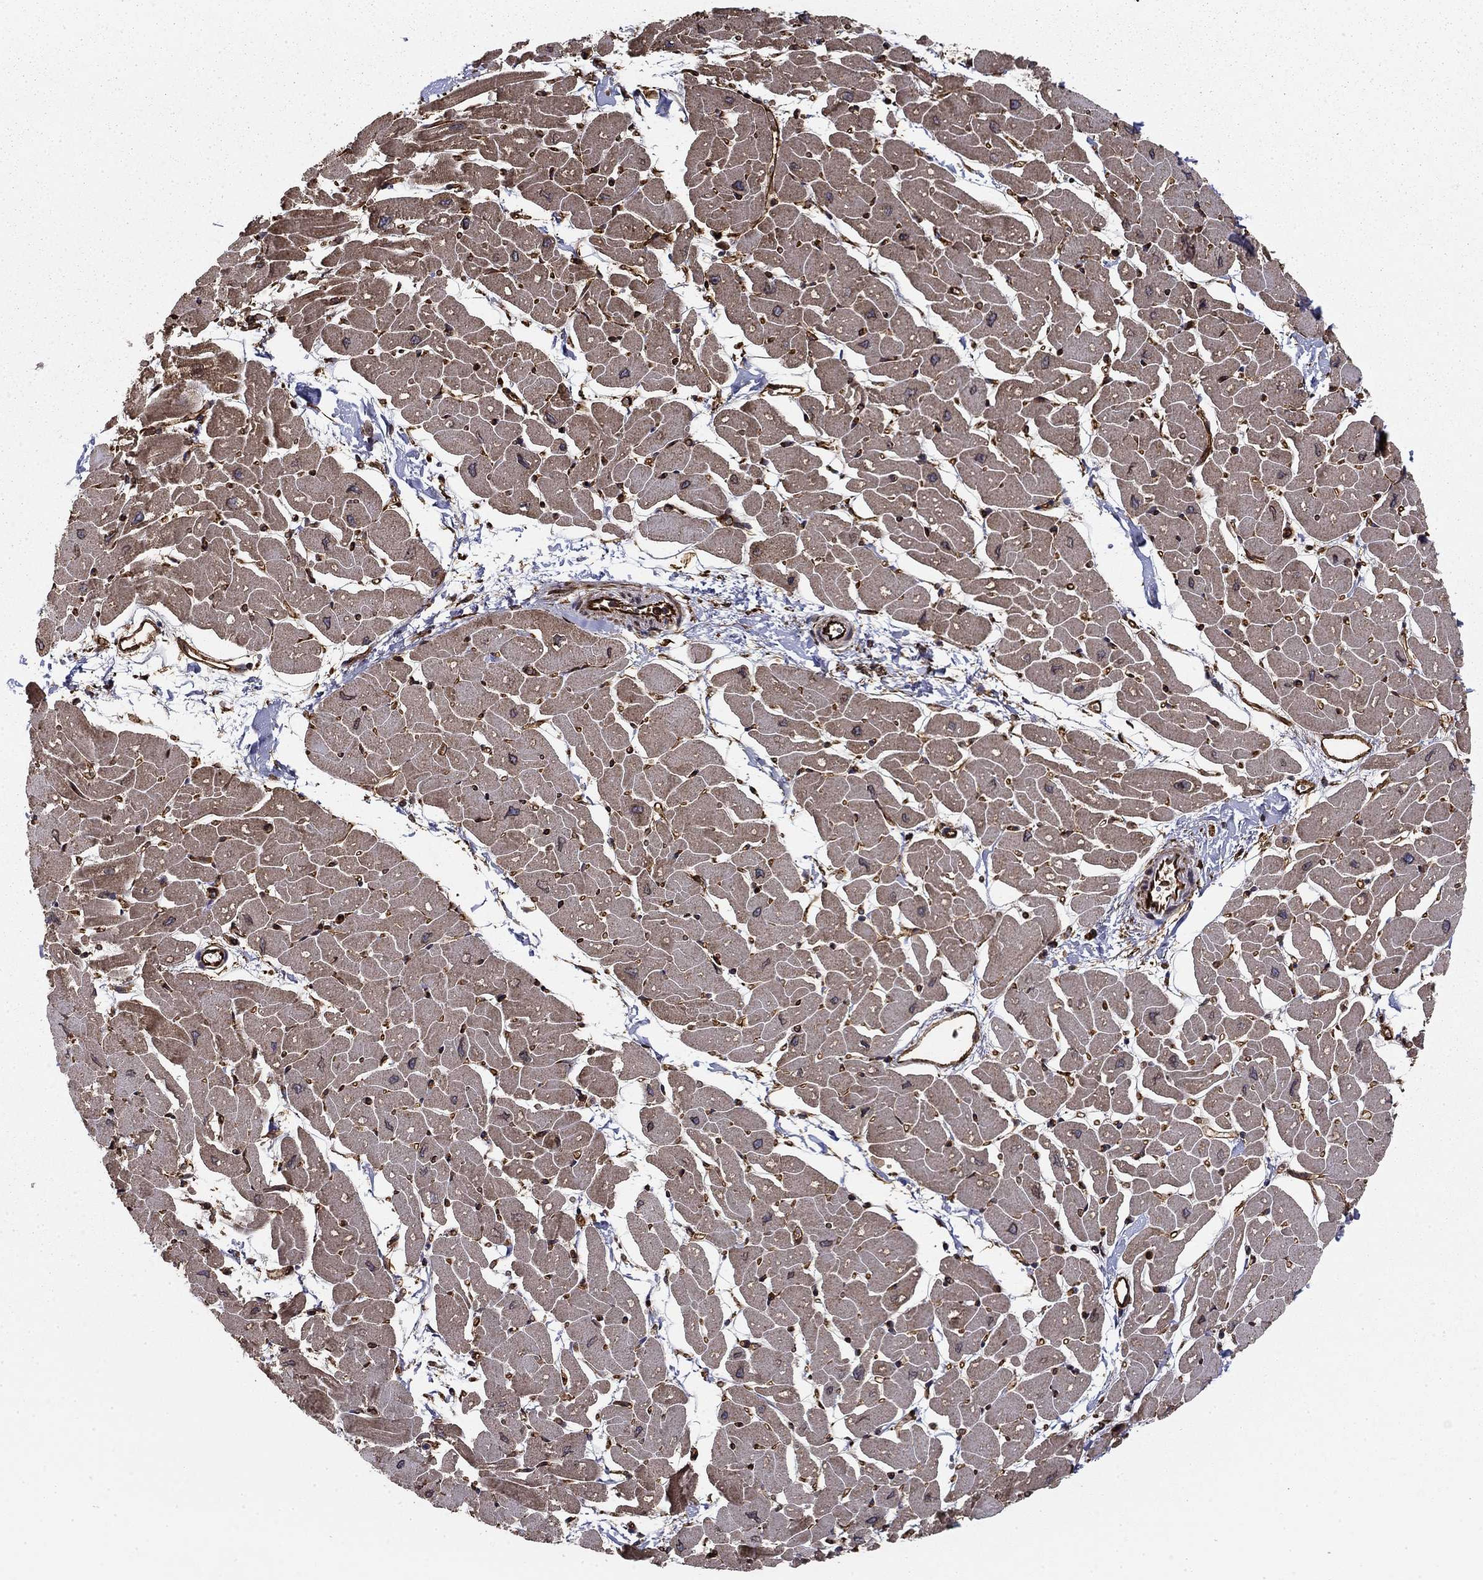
{"staining": {"intensity": "moderate", "quantity": ">75%", "location": "cytoplasmic/membranous"}, "tissue": "heart muscle", "cell_type": "Cardiomyocytes", "image_type": "normal", "snomed": [{"axis": "morphology", "description": "Normal tissue, NOS"}, {"axis": "topography", "description": "Heart"}], "caption": "Moderate cytoplasmic/membranous expression for a protein is appreciated in approximately >75% of cardiomyocytes of normal heart muscle using immunohistochemistry.", "gene": "ADM", "patient": {"sex": "male", "age": 57}}